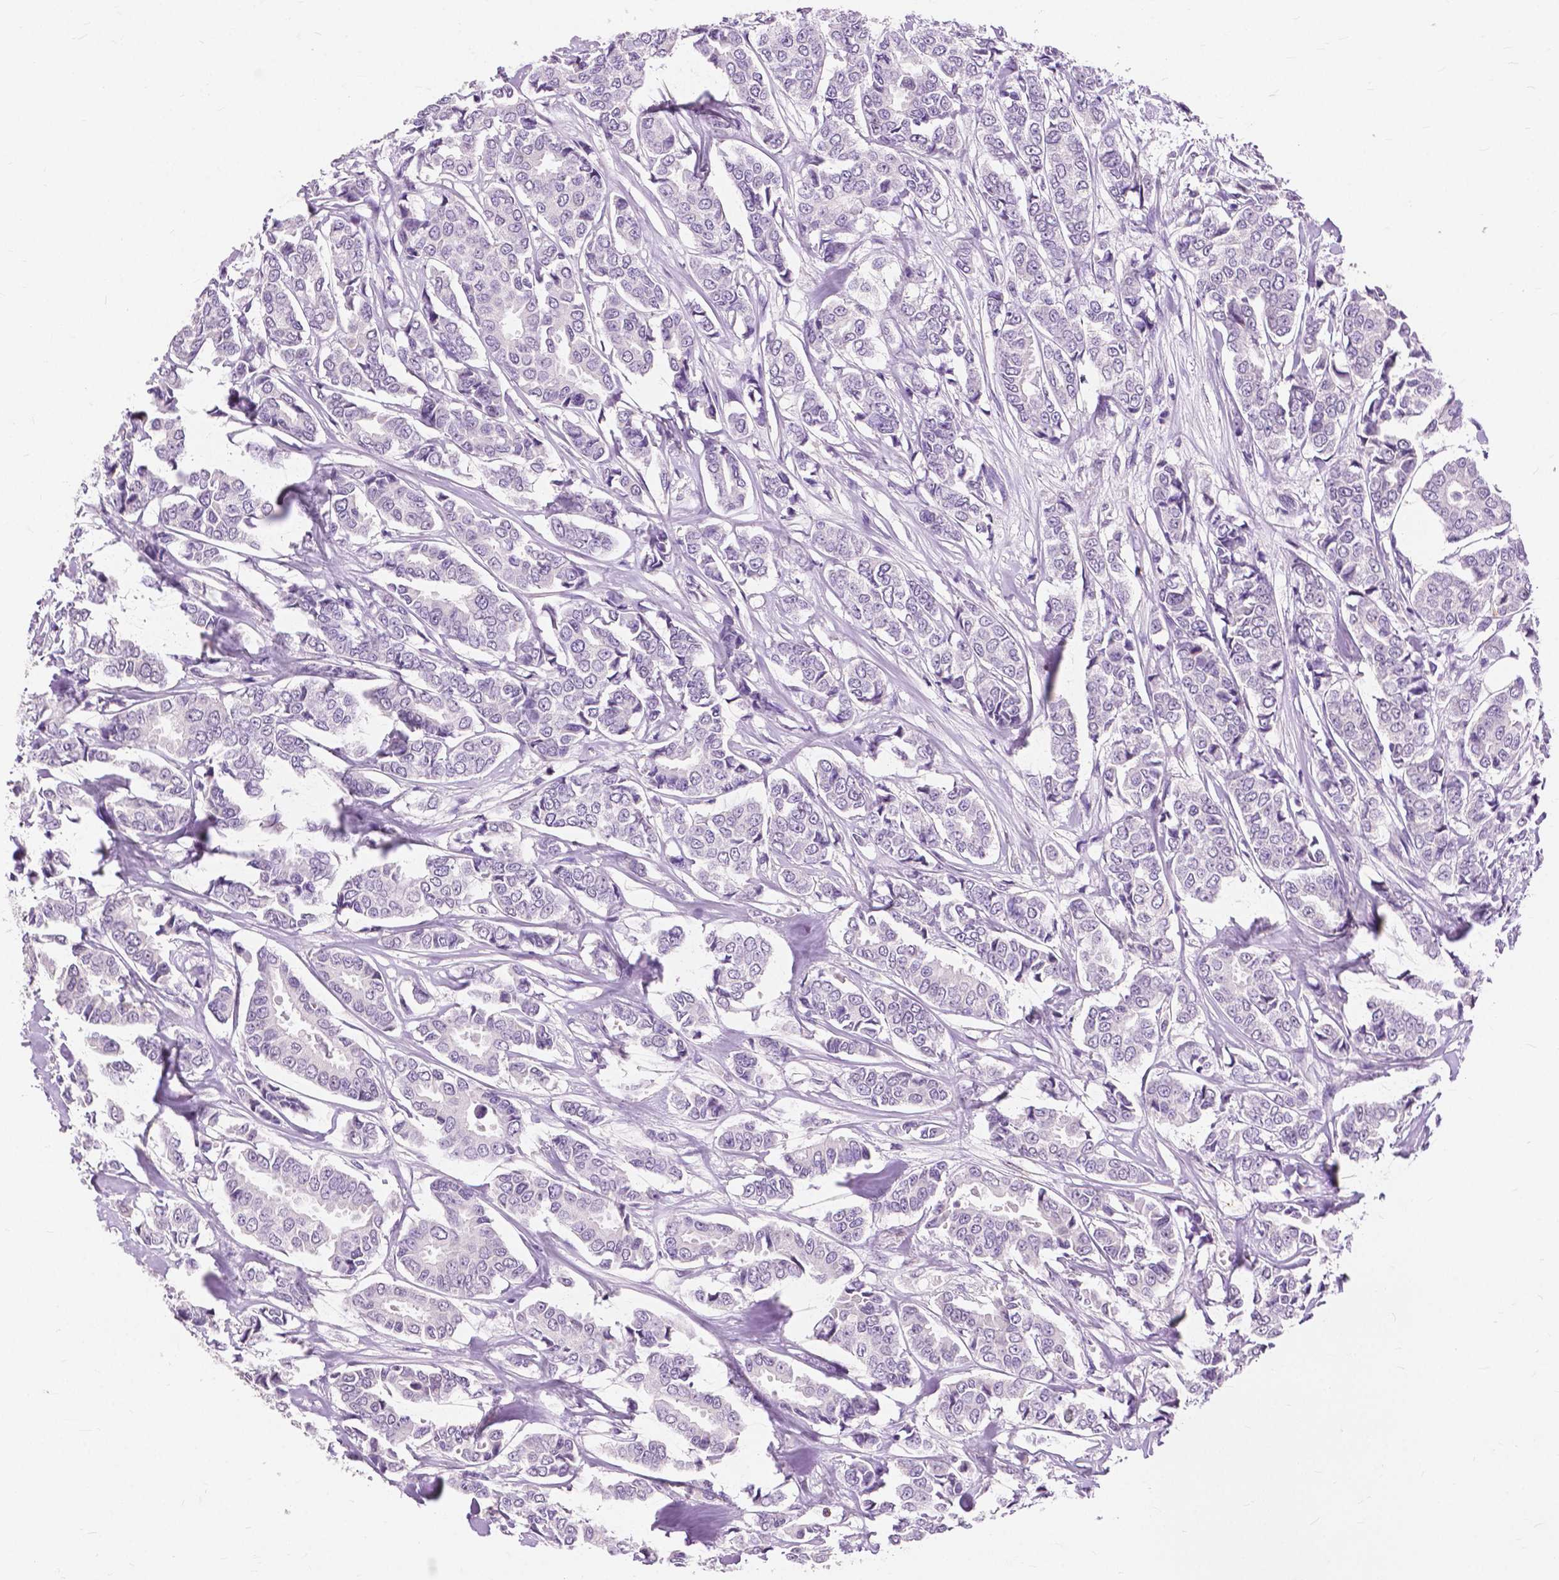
{"staining": {"intensity": "negative", "quantity": "none", "location": "none"}, "tissue": "breast cancer", "cell_type": "Tumor cells", "image_type": "cancer", "snomed": [{"axis": "morphology", "description": "Duct carcinoma"}, {"axis": "topography", "description": "Breast"}], "caption": "Tumor cells are negative for protein expression in human breast invasive ductal carcinoma.", "gene": "CXCR2", "patient": {"sex": "female", "age": 94}}